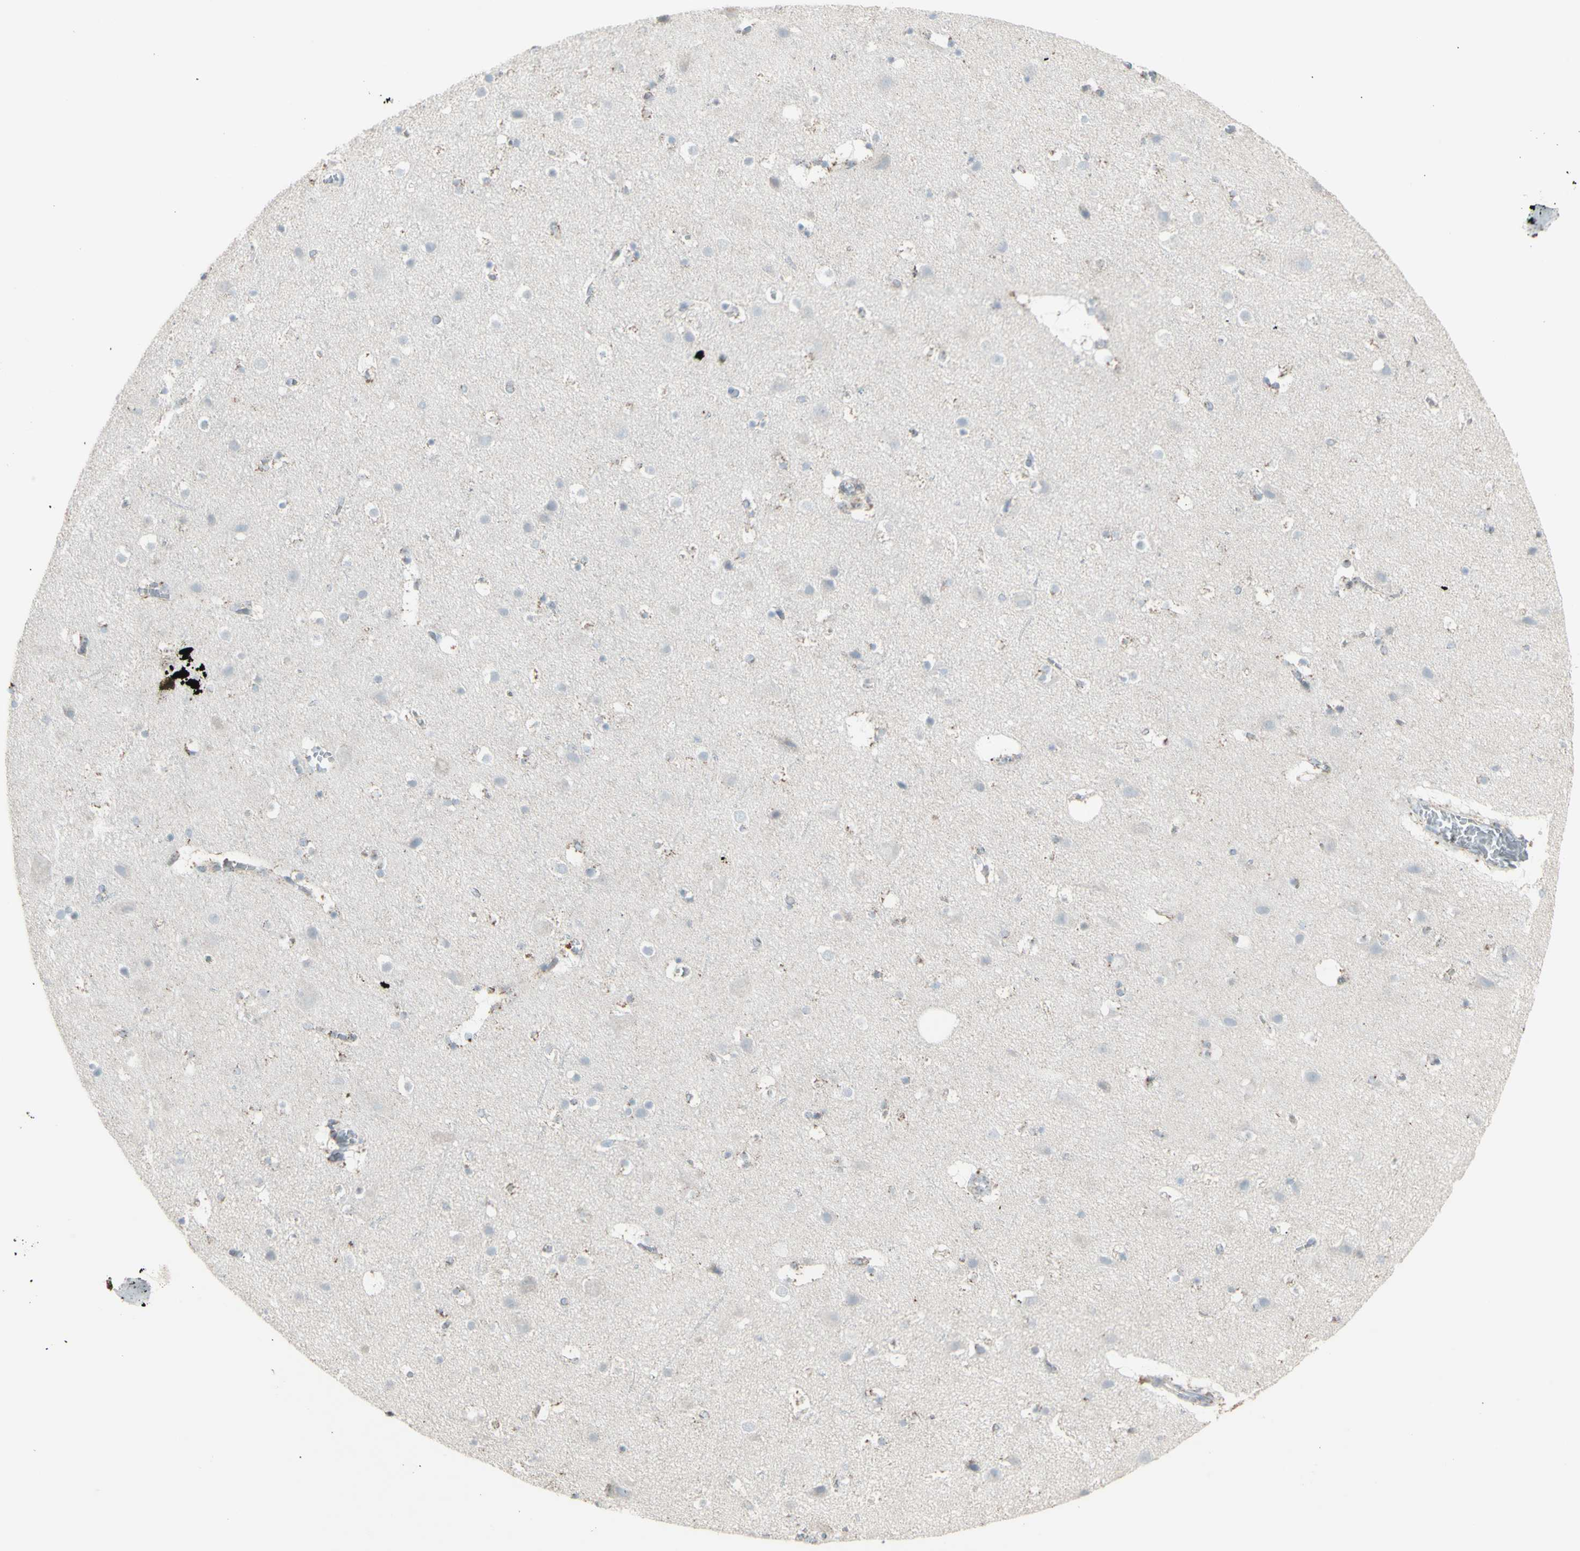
{"staining": {"intensity": "weak", "quantity": "25%-75%", "location": "cytoplasmic/membranous"}, "tissue": "cerebral cortex", "cell_type": "Endothelial cells", "image_type": "normal", "snomed": [{"axis": "morphology", "description": "Normal tissue, NOS"}, {"axis": "topography", "description": "Cerebral cortex"}], "caption": "Endothelial cells show low levels of weak cytoplasmic/membranous staining in about 25%-75% of cells in normal human cerebral cortex. (IHC, brightfield microscopy, high magnification).", "gene": "PLGRKT", "patient": {"sex": "male", "age": 45}}